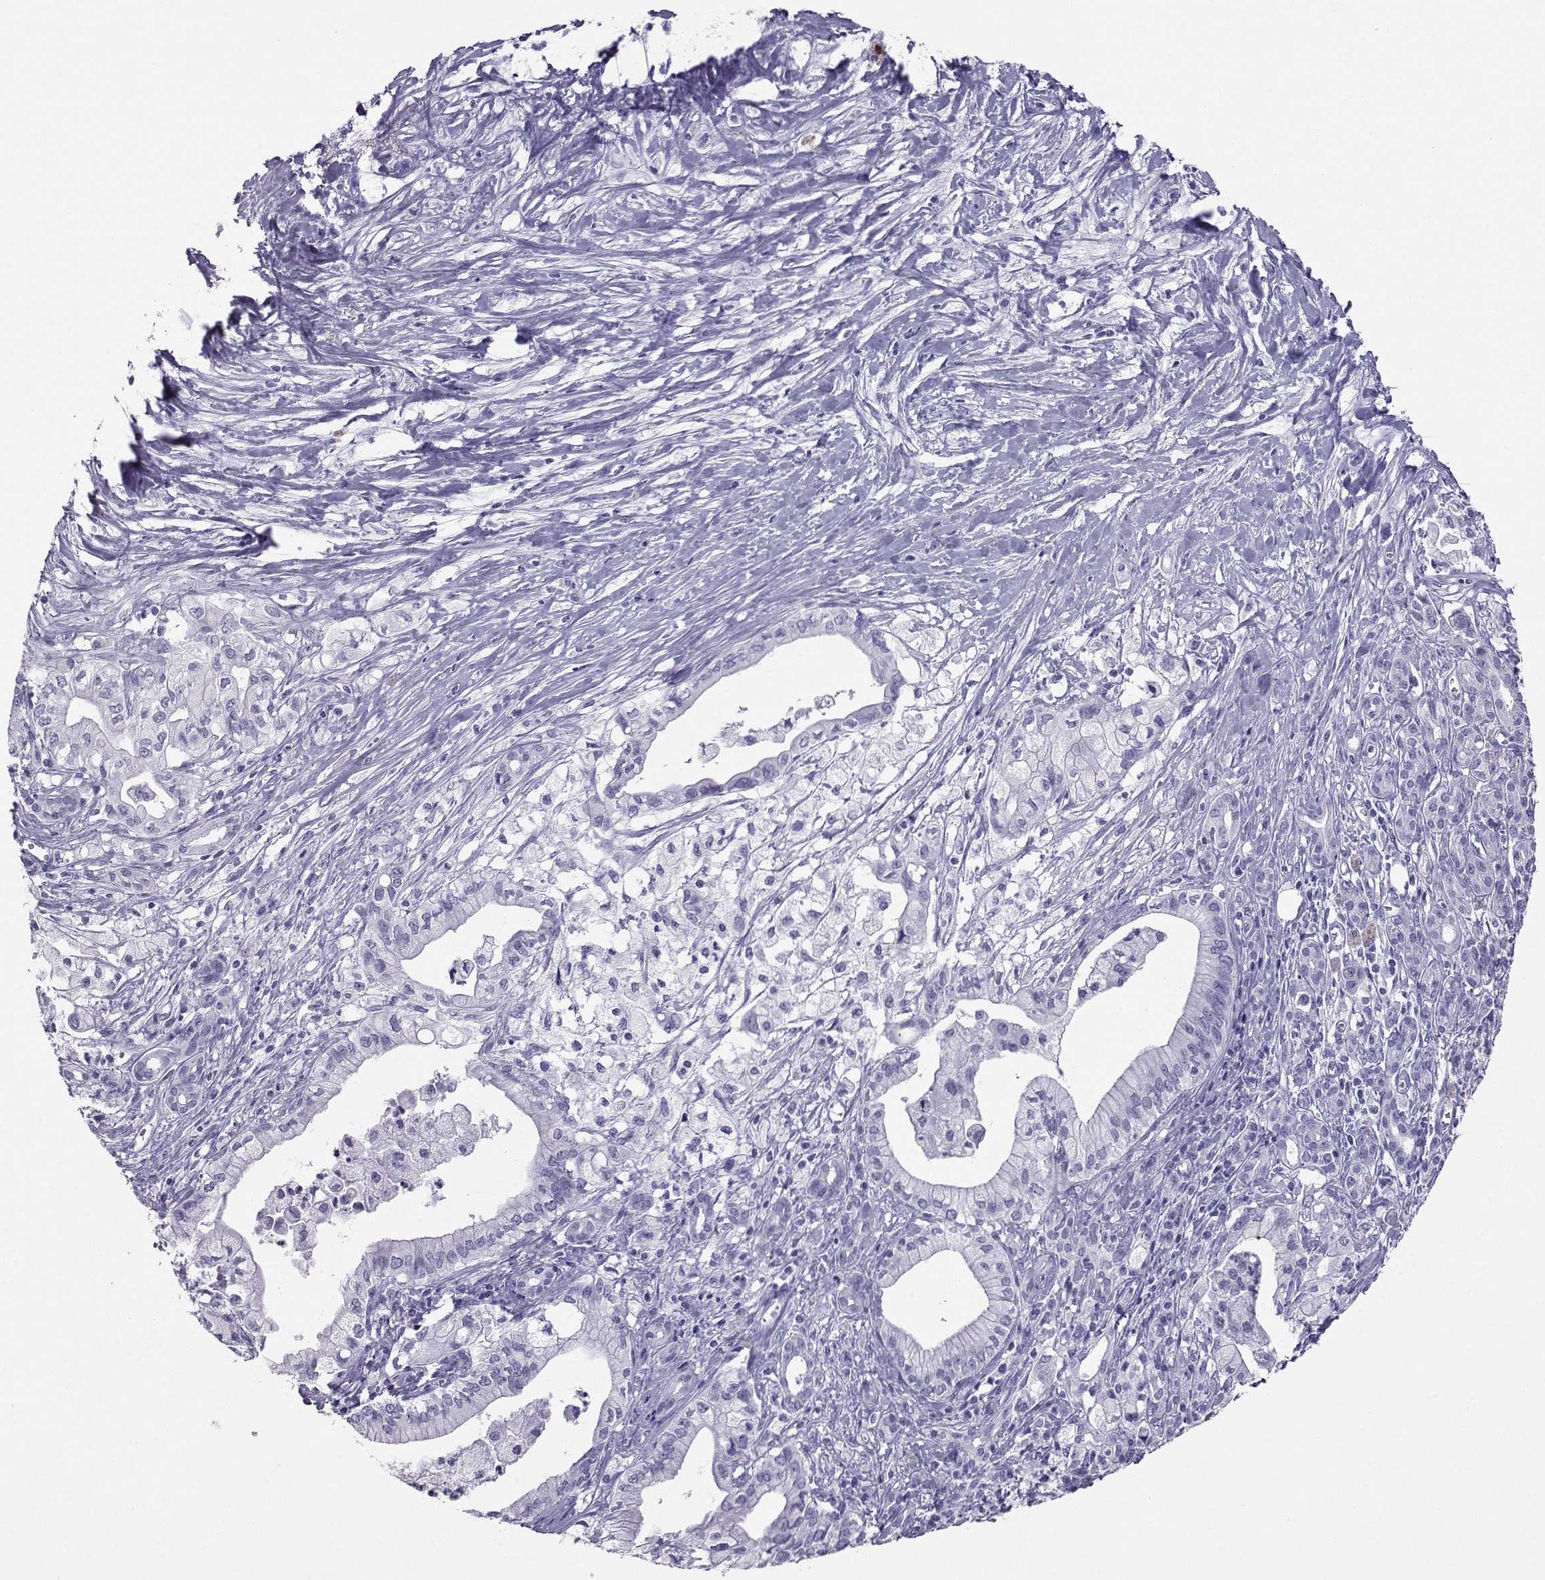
{"staining": {"intensity": "negative", "quantity": "none", "location": "none"}, "tissue": "pancreatic cancer", "cell_type": "Tumor cells", "image_type": "cancer", "snomed": [{"axis": "morphology", "description": "Adenocarcinoma, NOS"}, {"axis": "topography", "description": "Pancreas"}], "caption": "Adenocarcinoma (pancreatic) stained for a protein using IHC shows no staining tumor cells.", "gene": "LORICRIN", "patient": {"sex": "male", "age": 71}}